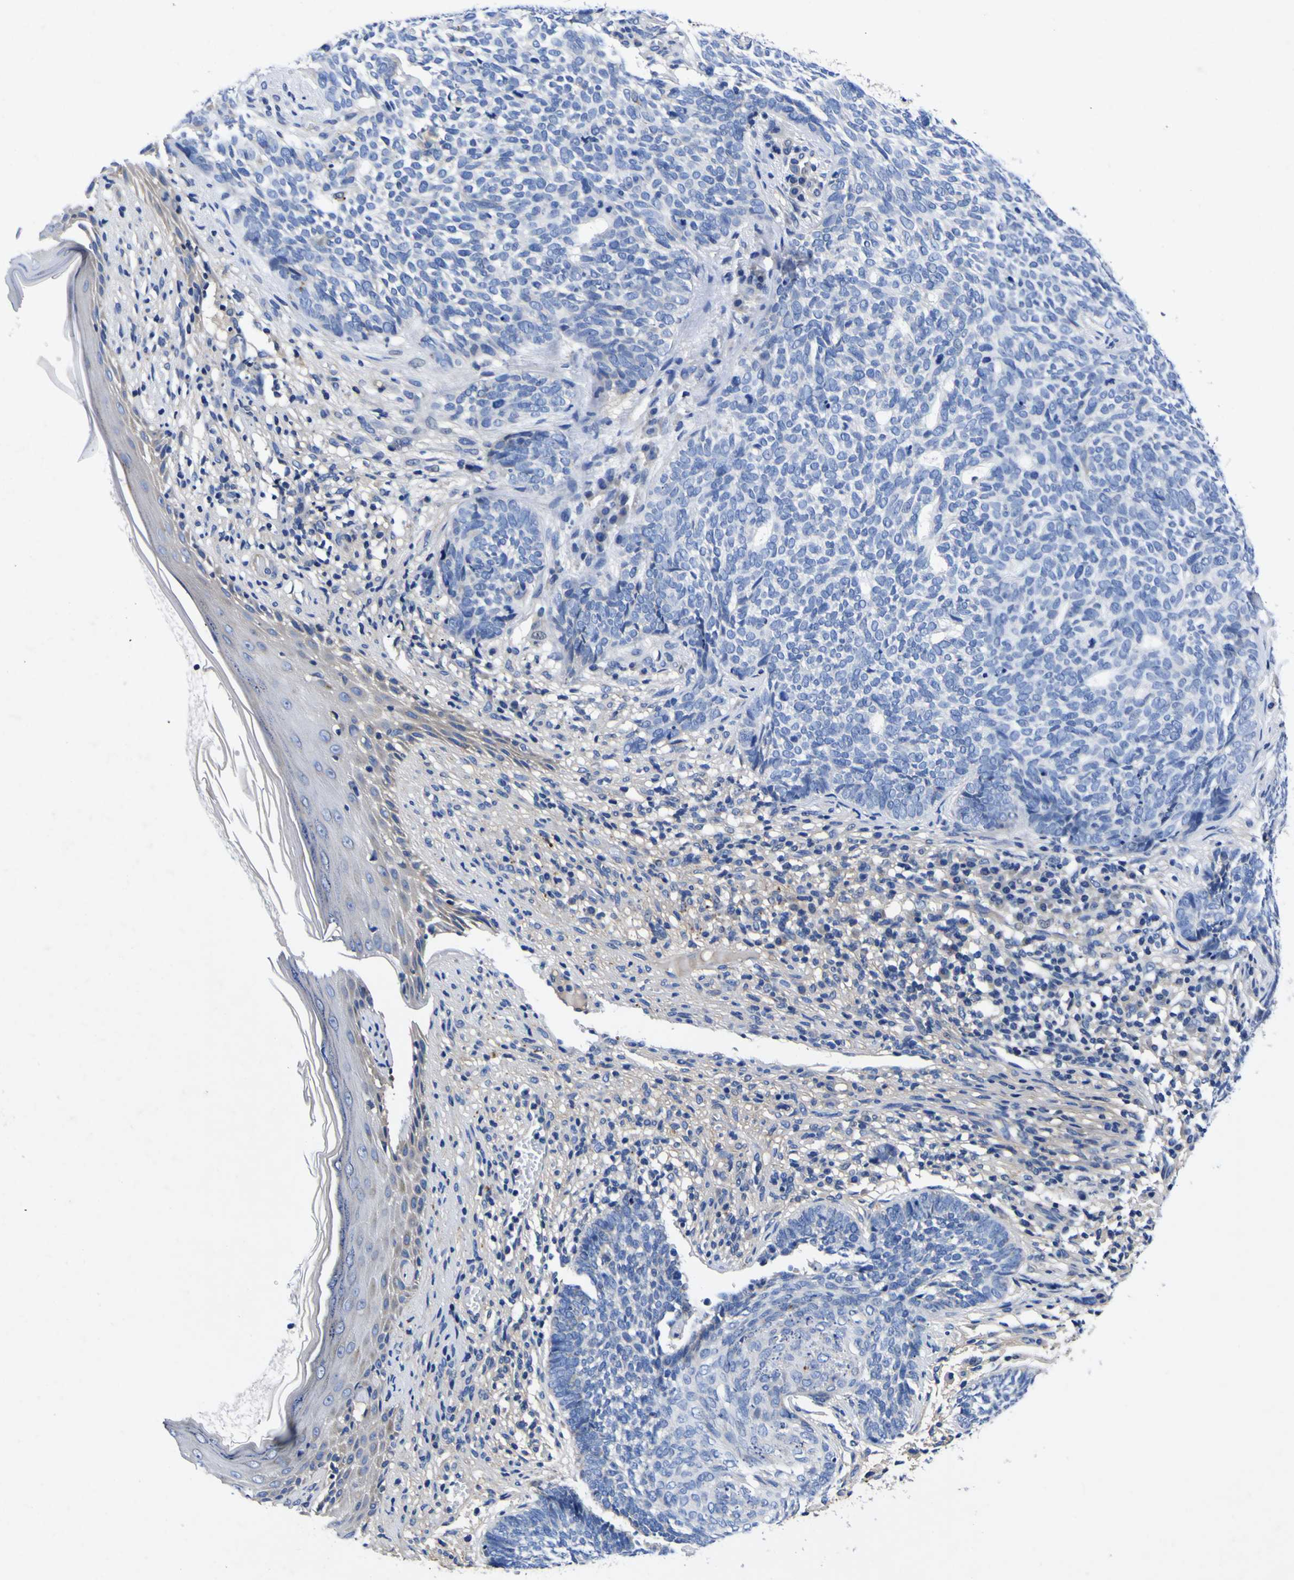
{"staining": {"intensity": "negative", "quantity": "none", "location": "none"}, "tissue": "skin cancer", "cell_type": "Tumor cells", "image_type": "cancer", "snomed": [{"axis": "morphology", "description": "Basal cell carcinoma"}, {"axis": "topography", "description": "Skin"}], "caption": "This is an IHC micrograph of skin basal cell carcinoma. There is no expression in tumor cells.", "gene": "VASN", "patient": {"sex": "female", "age": 84}}